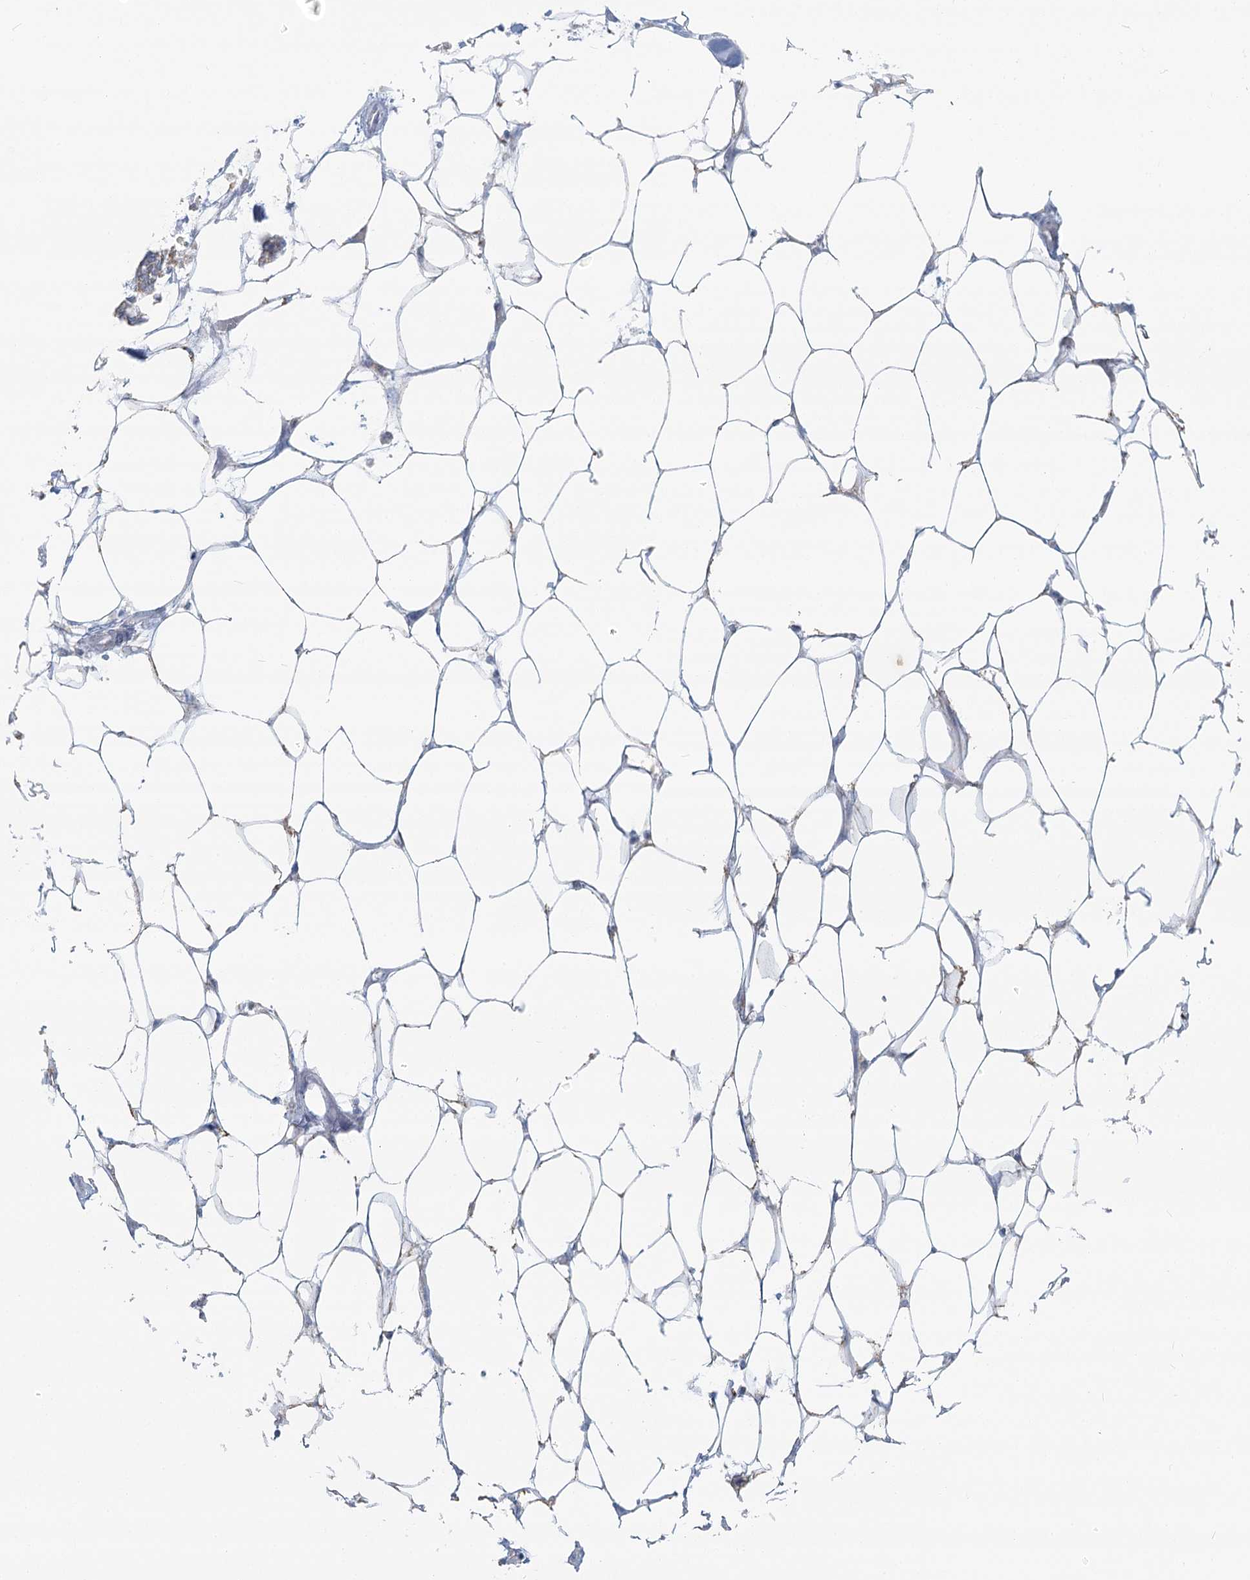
{"staining": {"intensity": "weak", "quantity": "<25%", "location": "cytoplasmic/membranous"}, "tissue": "adipose tissue", "cell_type": "Adipocytes", "image_type": "normal", "snomed": [{"axis": "morphology", "description": "Normal tissue, NOS"}, {"axis": "morphology", "description": "Adenocarcinoma, NOS"}, {"axis": "topography", "description": "Colon"}, {"axis": "topography", "description": "Peripheral nerve tissue"}], "caption": "Micrograph shows no protein staining in adipocytes of normal adipose tissue. (Brightfield microscopy of DAB IHC at high magnification).", "gene": "BPHL", "patient": {"sex": "male", "age": 14}}